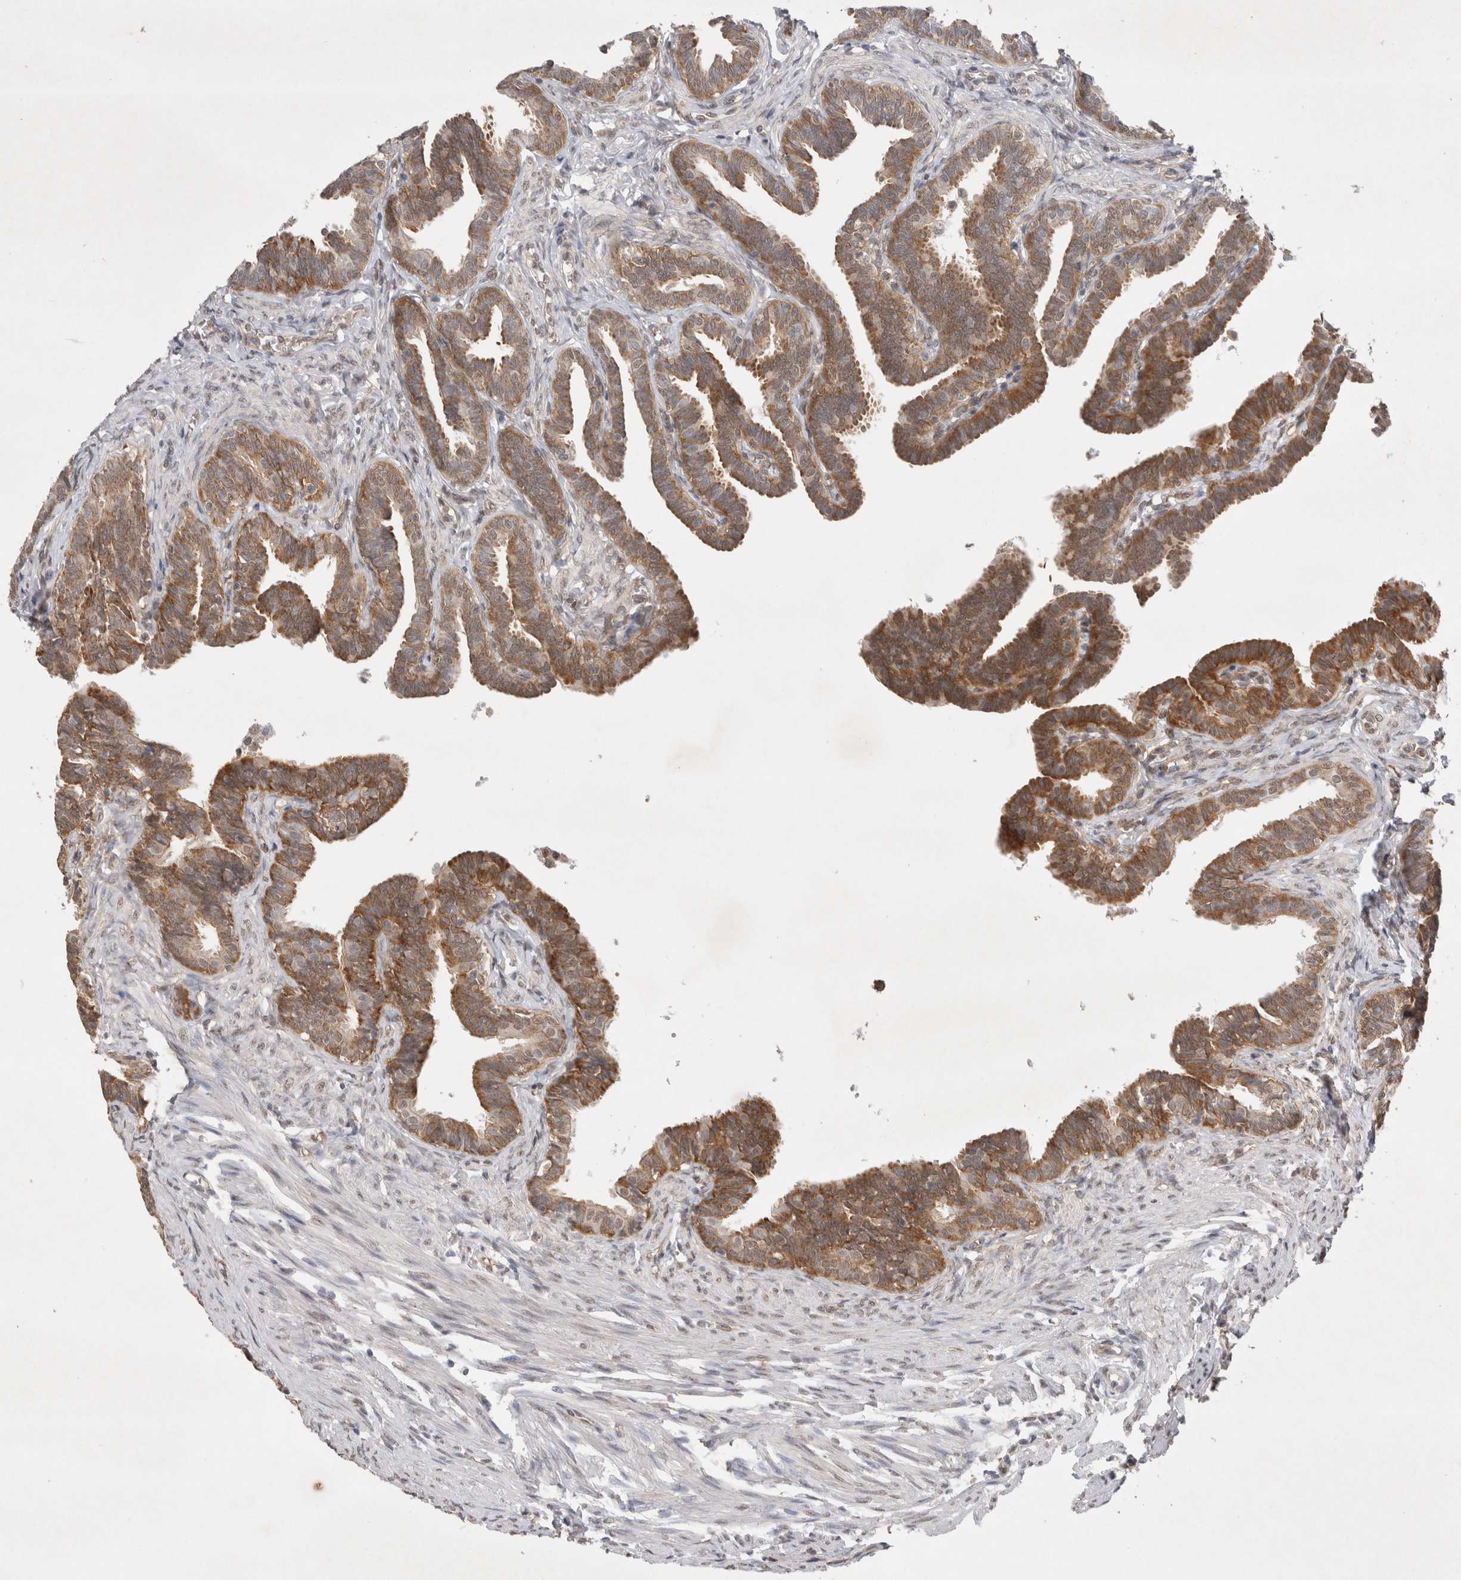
{"staining": {"intensity": "moderate", "quantity": ">75%", "location": "cytoplasmic/membranous"}, "tissue": "fallopian tube", "cell_type": "Glandular cells", "image_type": "normal", "snomed": [{"axis": "morphology", "description": "Normal tissue, NOS"}, {"axis": "topography", "description": "Fallopian tube"}, {"axis": "topography", "description": "Ovary"}], "caption": "Brown immunohistochemical staining in unremarkable human fallopian tube exhibits moderate cytoplasmic/membranous staining in approximately >75% of glandular cells.", "gene": "WIPF2", "patient": {"sex": "female", "age": 23}}